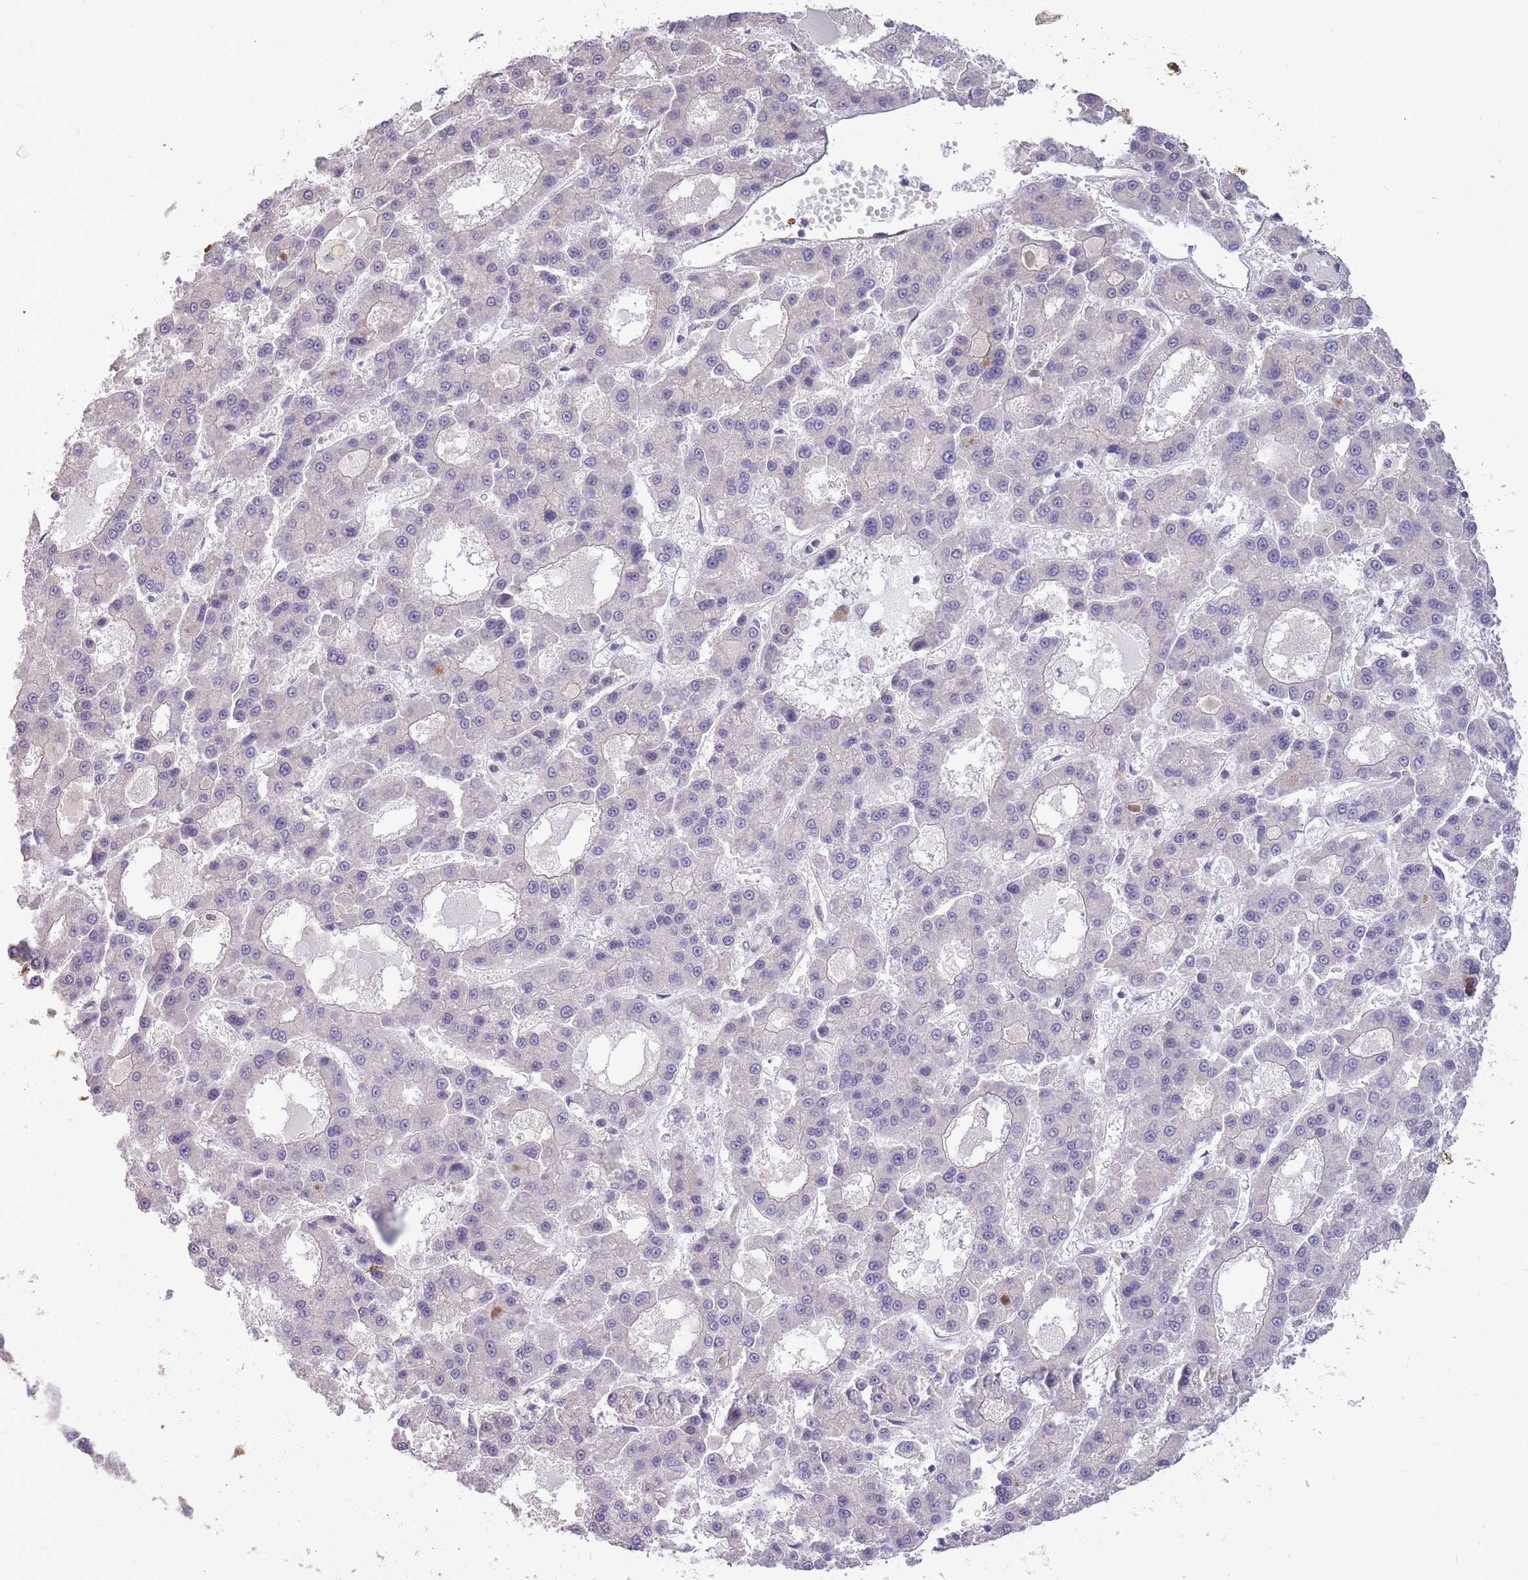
{"staining": {"intensity": "negative", "quantity": "none", "location": "none"}, "tissue": "liver cancer", "cell_type": "Tumor cells", "image_type": "cancer", "snomed": [{"axis": "morphology", "description": "Carcinoma, Hepatocellular, NOS"}, {"axis": "topography", "description": "Liver"}], "caption": "There is no significant expression in tumor cells of liver cancer (hepatocellular carcinoma).", "gene": "SMC6", "patient": {"sex": "male", "age": 70}}